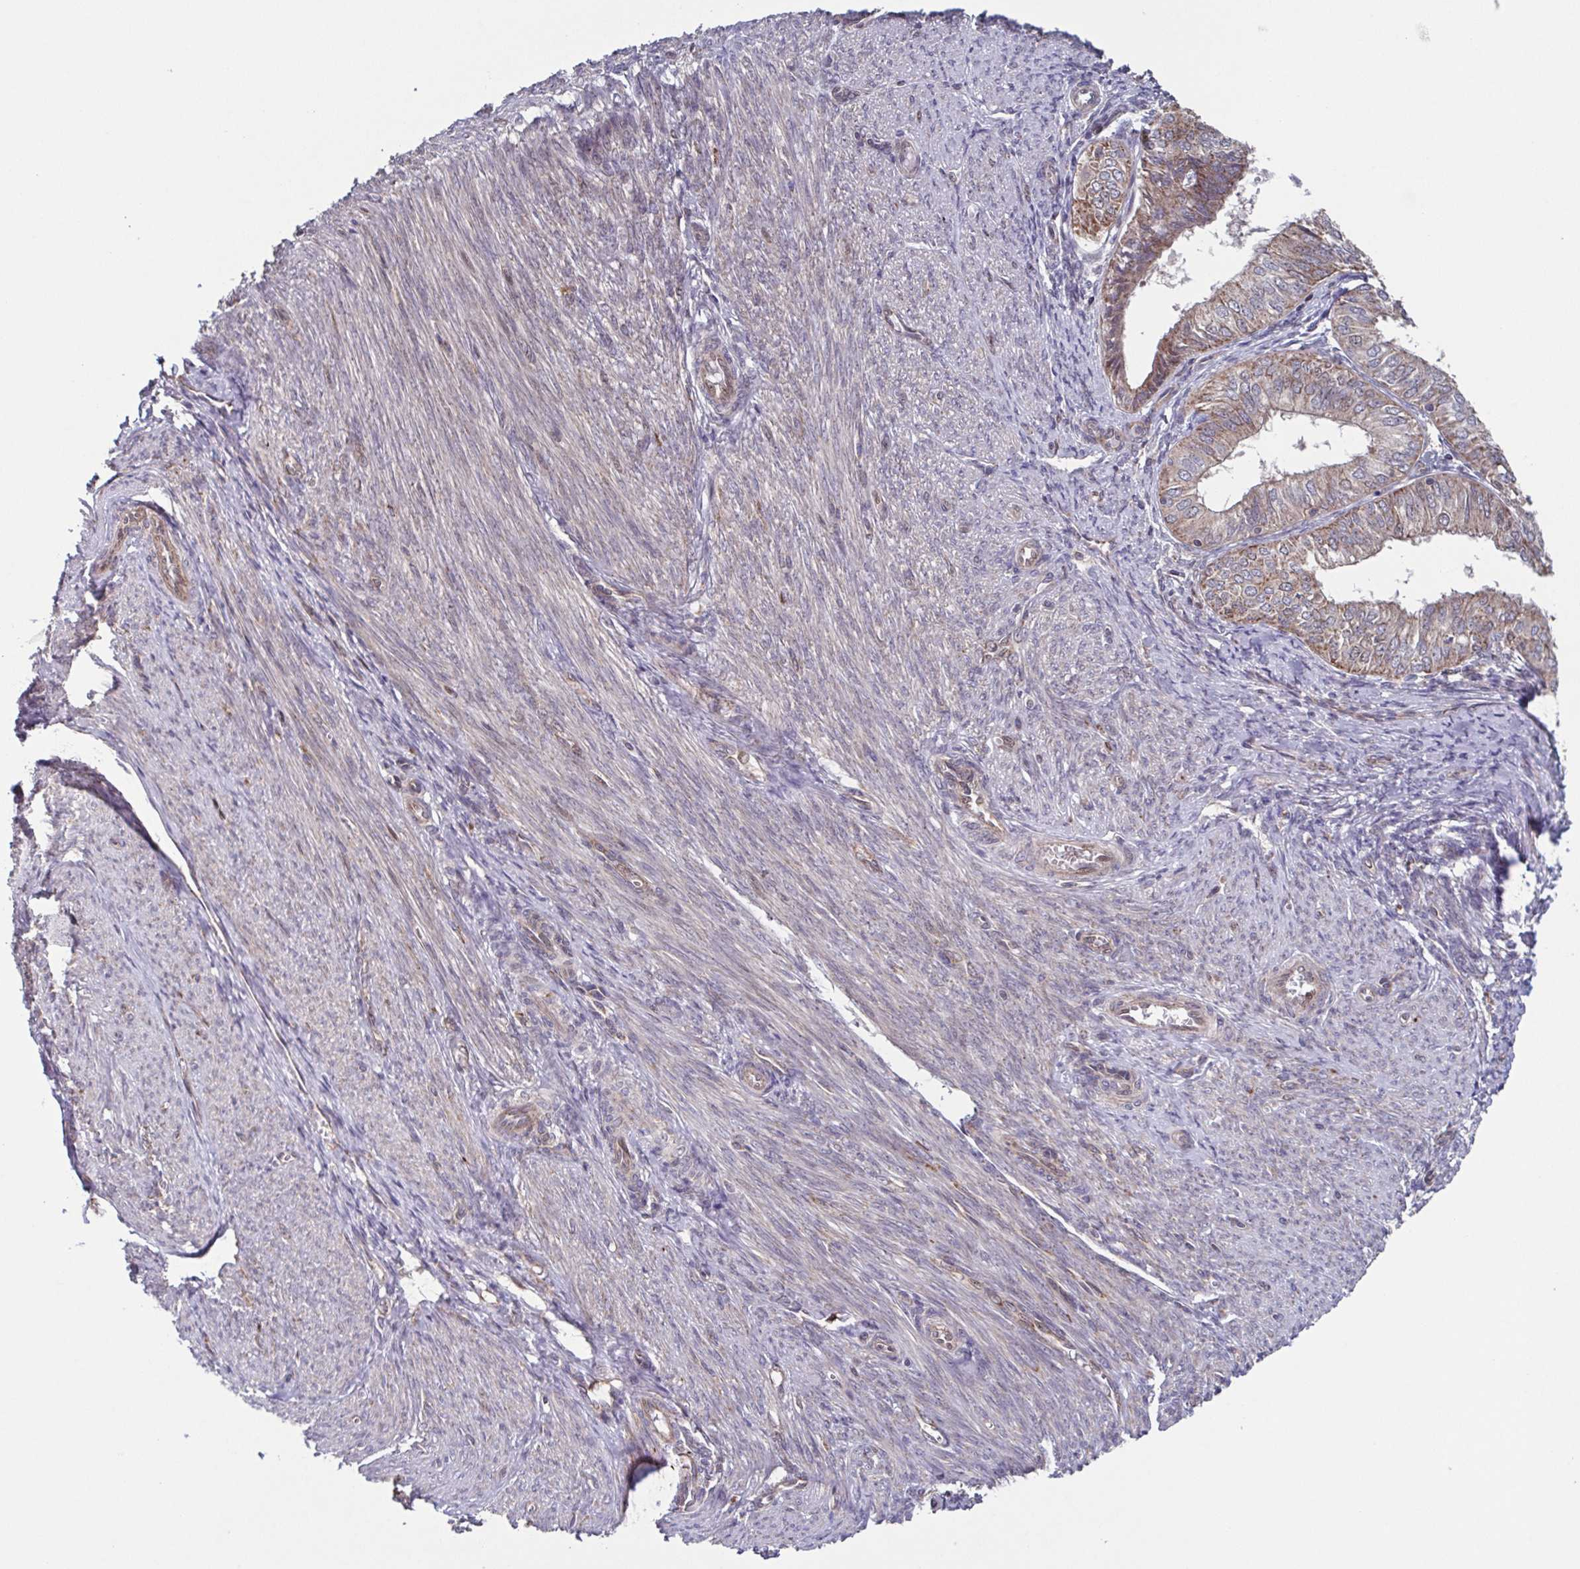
{"staining": {"intensity": "weak", "quantity": ">75%", "location": "cytoplasmic/membranous"}, "tissue": "endometrial cancer", "cell_type": "Tumor cells", "image_type": "cancer", "snomed": [{"axis": "morphology", "description": "Adenocarcinoma, NOS"}, {"axis": "topography", "description": "Endometrium"}], "caption": "A photomicrograph of endometrial cancer stained for a protein exhibits weak cytoplasmic/membranous brown staining in tumor cells.", "gene": "TTC19", "patient": {"sex": "female", "age": 58}}